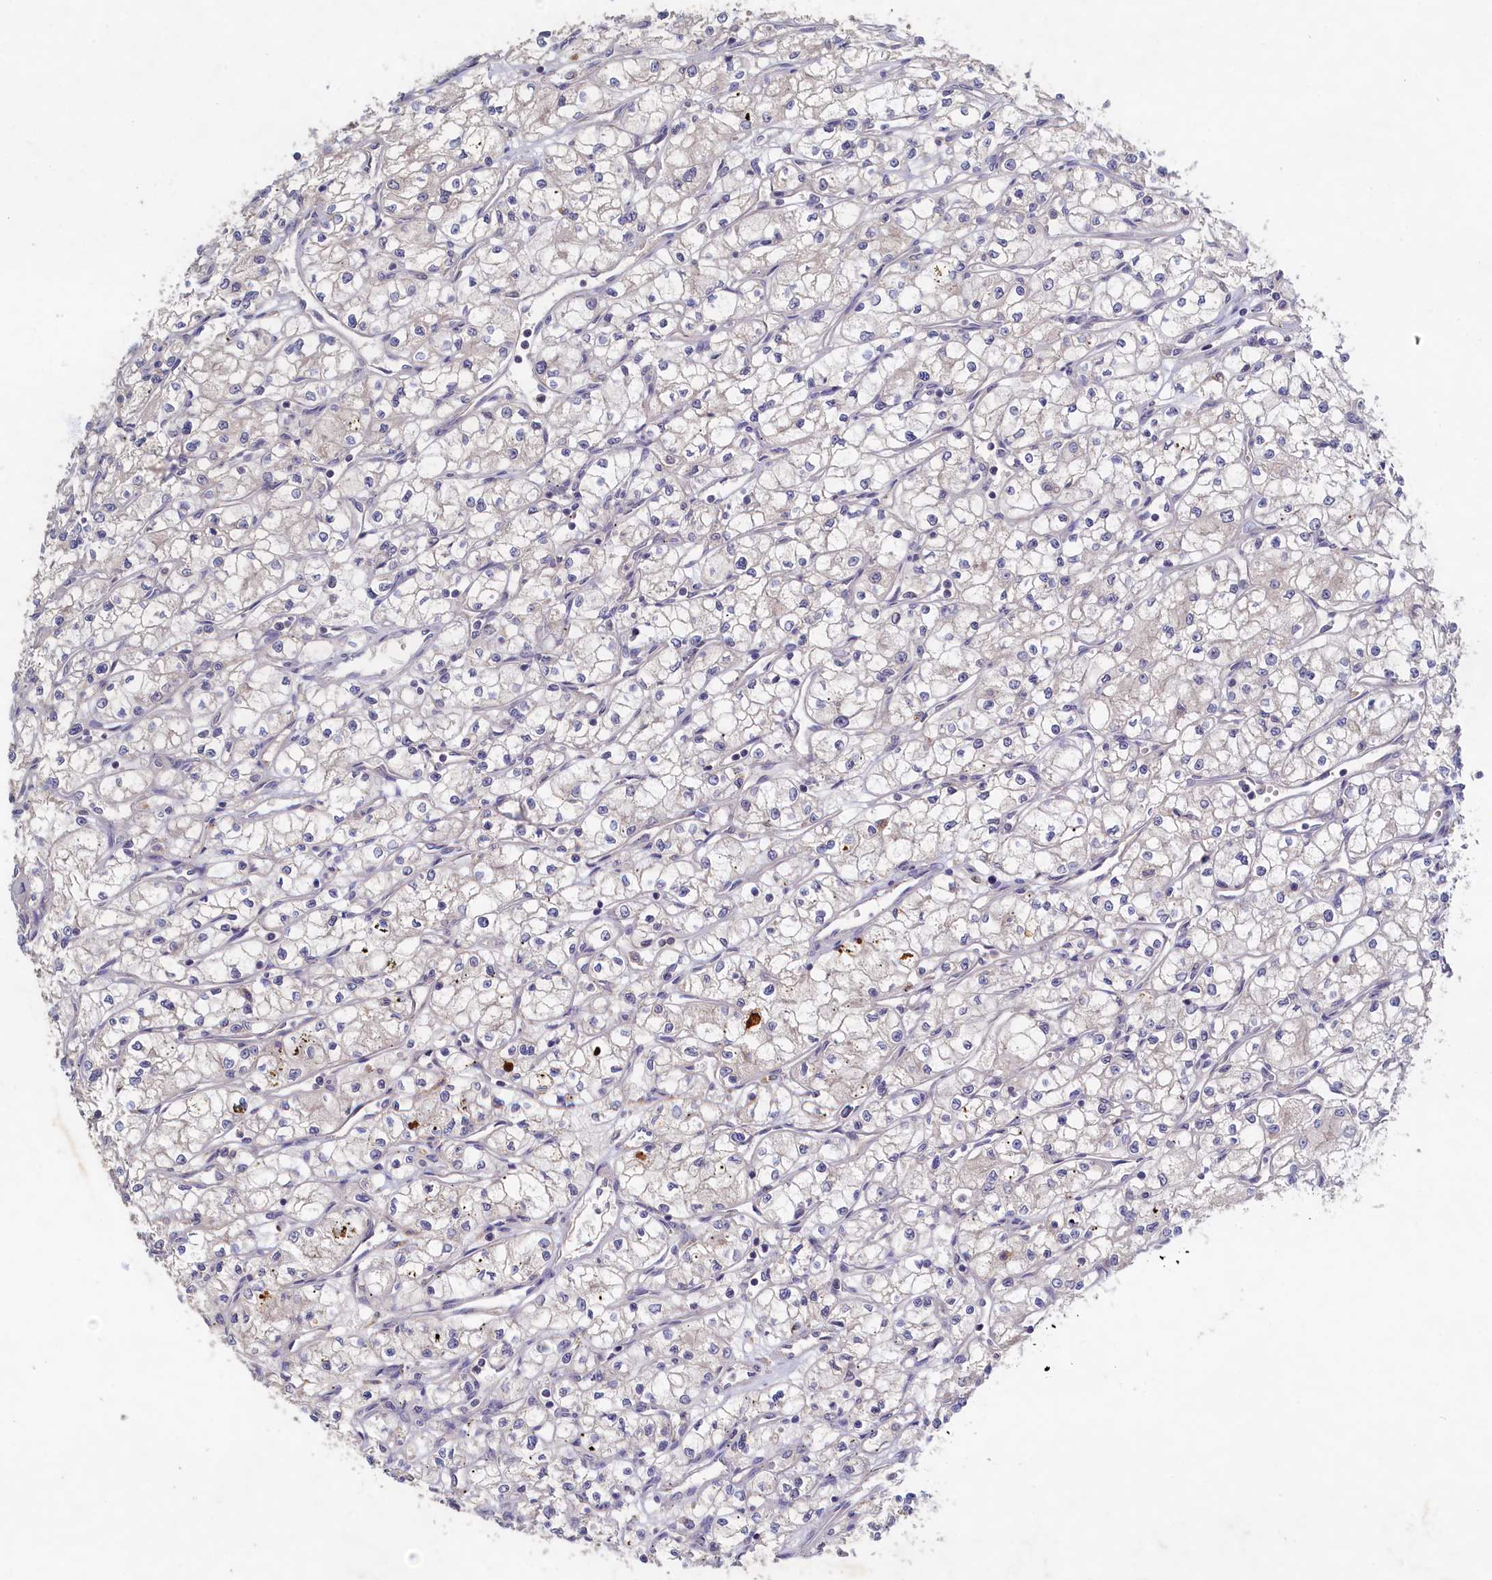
{"staining": {"intensity": "negative", "quantity": "none", "location": "none"}, "tissue": "renal cancer", "cell_type": "Tumor cells", "image_type": "cancer", "snomed": [{"axis": "morphology", "description": "Adenocarcinoma, NOS"}, {"axis": "topography", "description": "Kidney"}], "caption": "Tumor cells are negative for brown protein staining in renal cancer. Brightfield microscopy of immunohistochemistry (IHC) stained with DAB (3,3'-diaminobenzidine) (brown) and hematoxylin (blue), captured at high magnification.", "gene": "CELF5", "patient": {"sex": "male", "age": 59}}